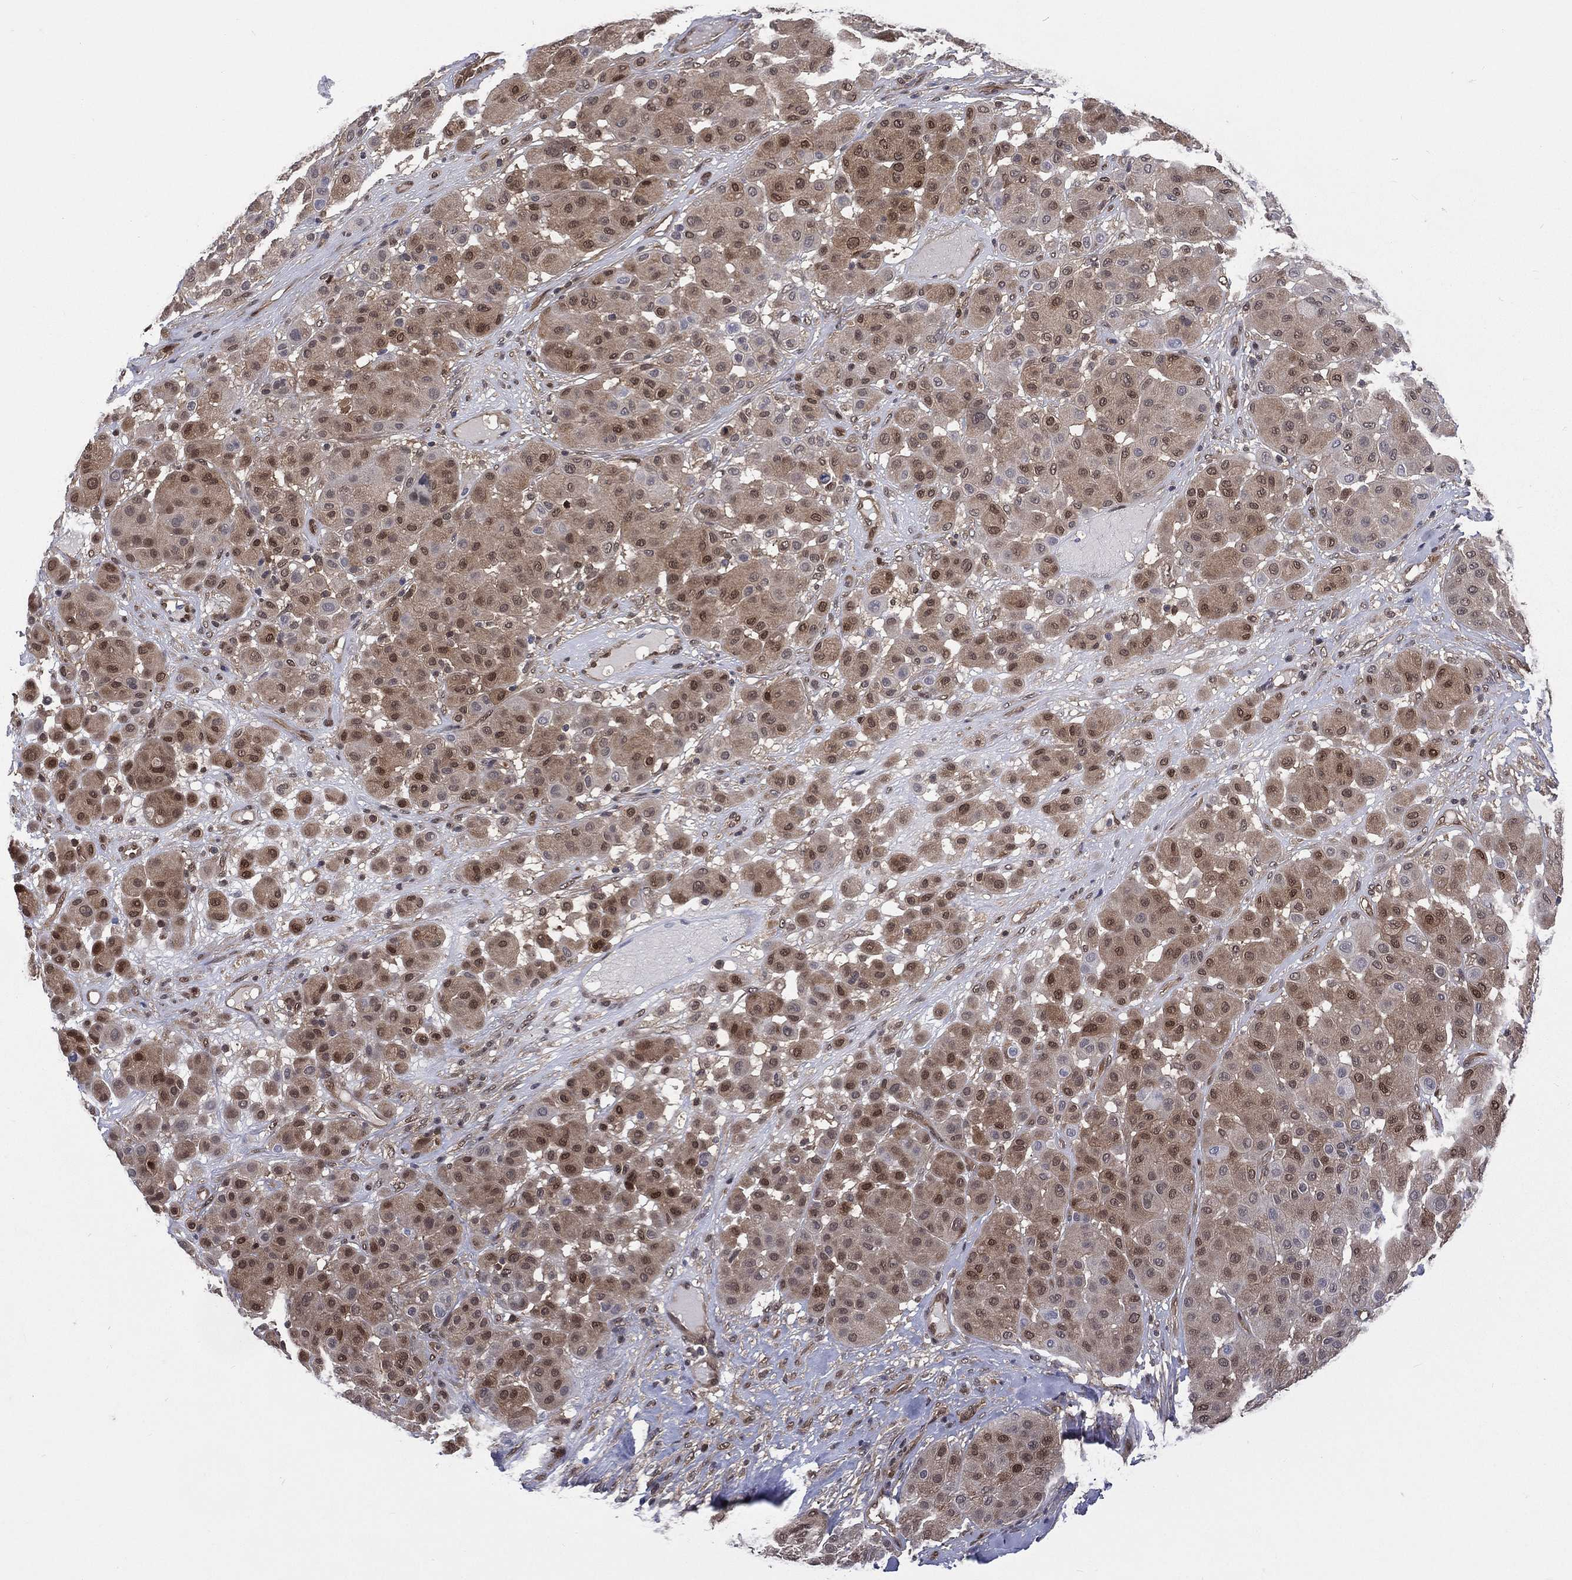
{"staining": {"intensity": "strong", "quantity": "25%-75%", "location": "nuclear"}, "tissue": "melanoma", "cell_type": "Tumor cells", "image_type": "cancer", "snomed": [{"axis": "morphology", "description": "Malignant melanoma, Metastatic site"}, {"axis": "topography", "description": "Smooth muscle"}], "caption": "Immunohistochemical staining of malignant melanoma (metastatic site) shows strong nuclear protein staining in about 25%-75% of tumor cells.", "gene": "MTAP", "patient": {"sex": "male", "age": 41}}